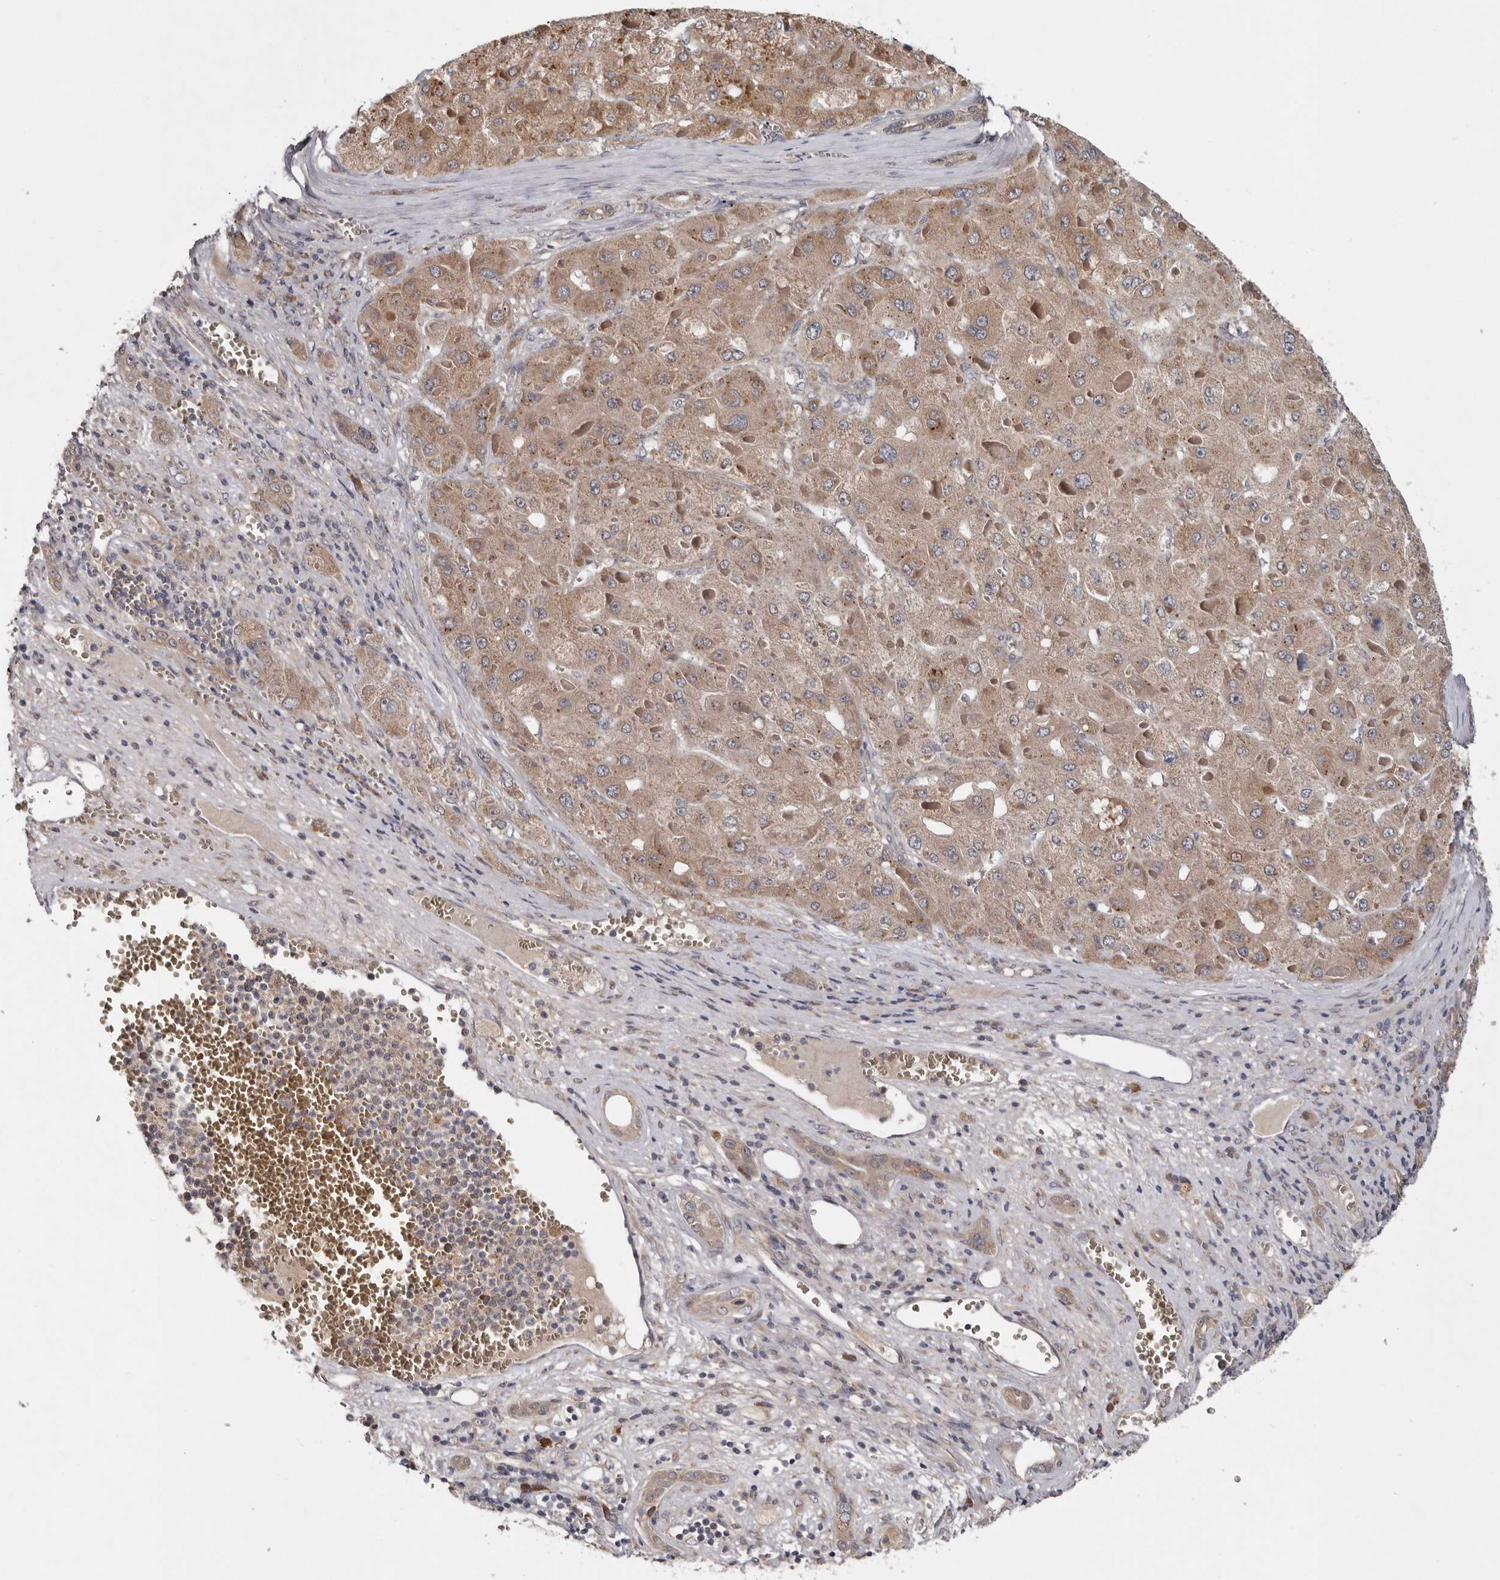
{"staining": {"intensity": "weak", "quantity": ">75%", "location": "cytoplasmic/membranous"}, "tissue": "liver cancer", "cell_type": "Tumor cells", "image_type": "cancer", "snomed": [{"axis": "morphology", "description": "Carcinoma, Hepatocellular, NOS"}, {"axis": "topography", "description": "Liver"}], "caption": "The immunohistochemical stain labels weak cytoplasmic/membranous staining in tumor cells of liver cancer (hepatocellular carcinoma) tissue.", "gene": "CHML", "patient": {"sex": "female", "age": 73}}